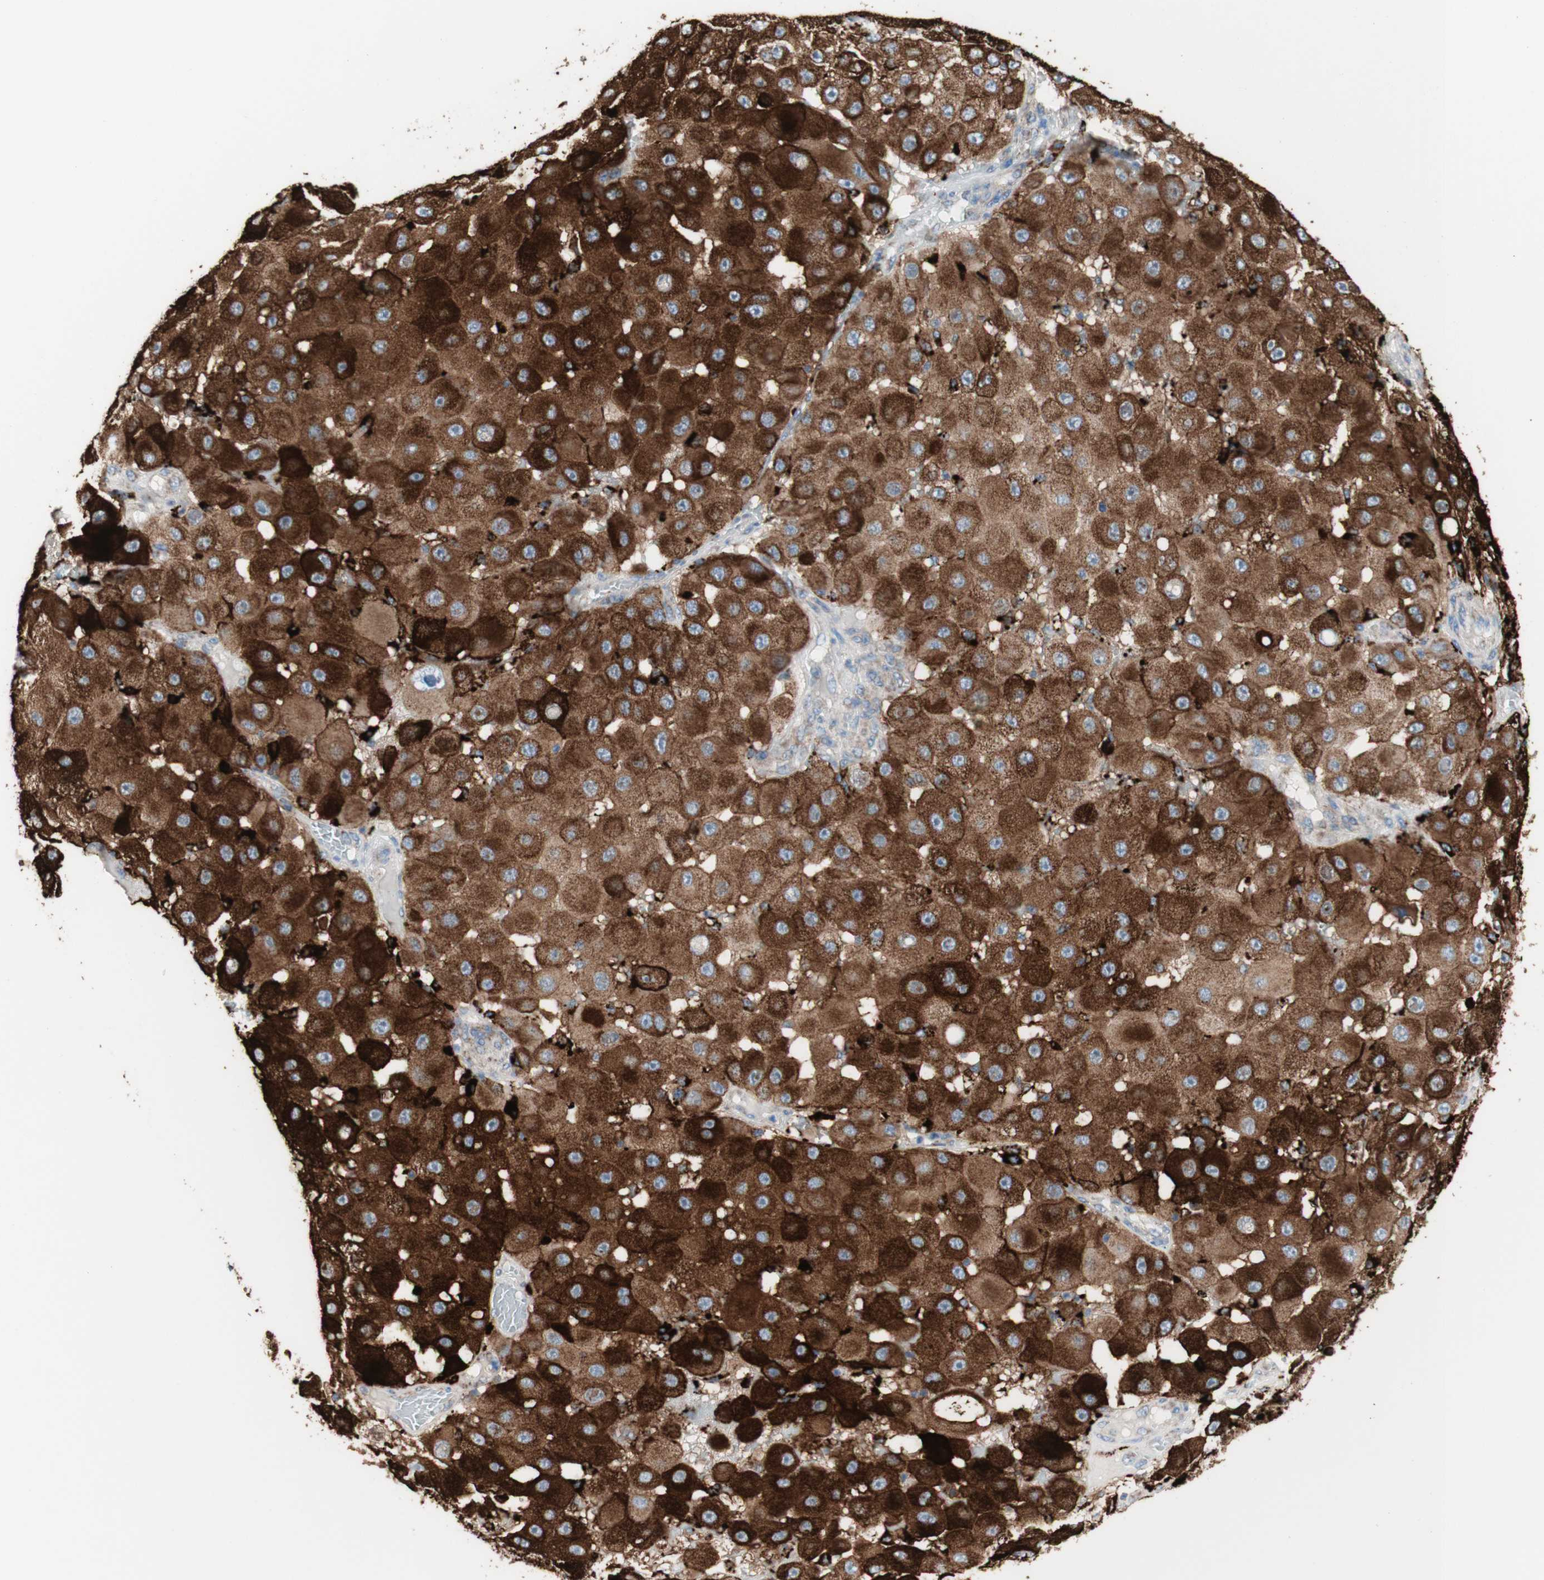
{"staining": {"intensity": "strong", "quantity": ">75%", "location": "cytoplasmic/membranous"}, "tissue": "melanoma", "cell_type": "Tumor cells", "image_type": "cancer", "snomed": [{"axis": "morphology", "description": "Malignant melanoma, NOS"}, {"axis": "topography", "description": "Skin"}], "caption": "An immunohistochemistry image of neoplastic tissue is shown. Protein staining in brown labels strong cytoplasmic/membranous positivity in malignant melanoma within tumor cells.", "gene": "URB2", "patient": {"sex": "female", "age": 81}}